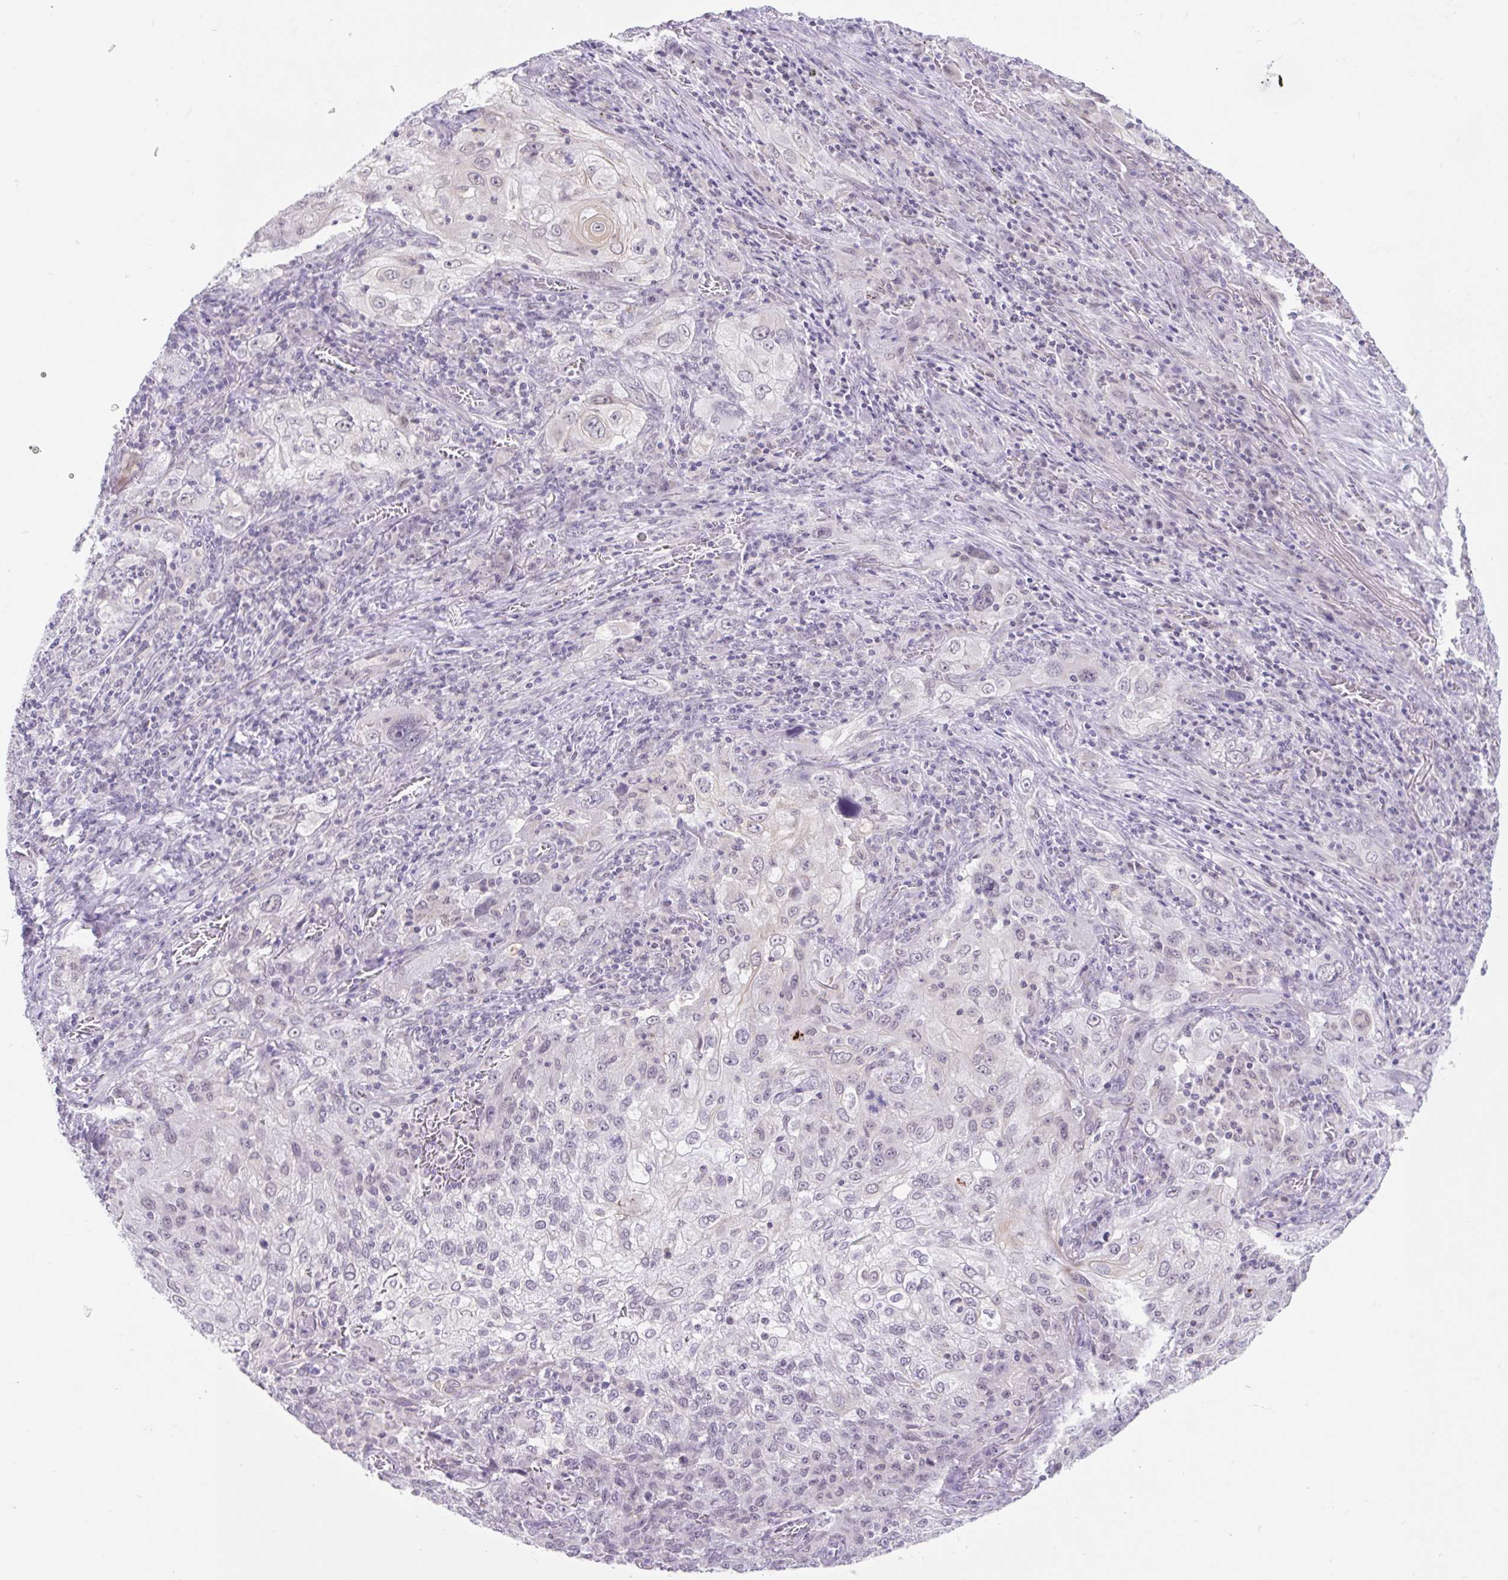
{"staining": {"intensity": "negative", "quantity": "none", "location": "none"}, "tissue": "lung cancer", "cell_type": "Tumor cells", "image_type": "cancer", "snomed": [{"axis": "morphology", "description": "Squamous cell carcinoma, NOS"}, {"axis": "topography", "description": "Lung"}], "caption": "Immunohistochemistry (IHC) image of neoplastic tissue: lung cancer (squamous cell carcinoma) stained with DAB displays no significant protein expression in tumor cells.", "gene": "ITPK1", "patient": {"sex": "female", "age": 69}}